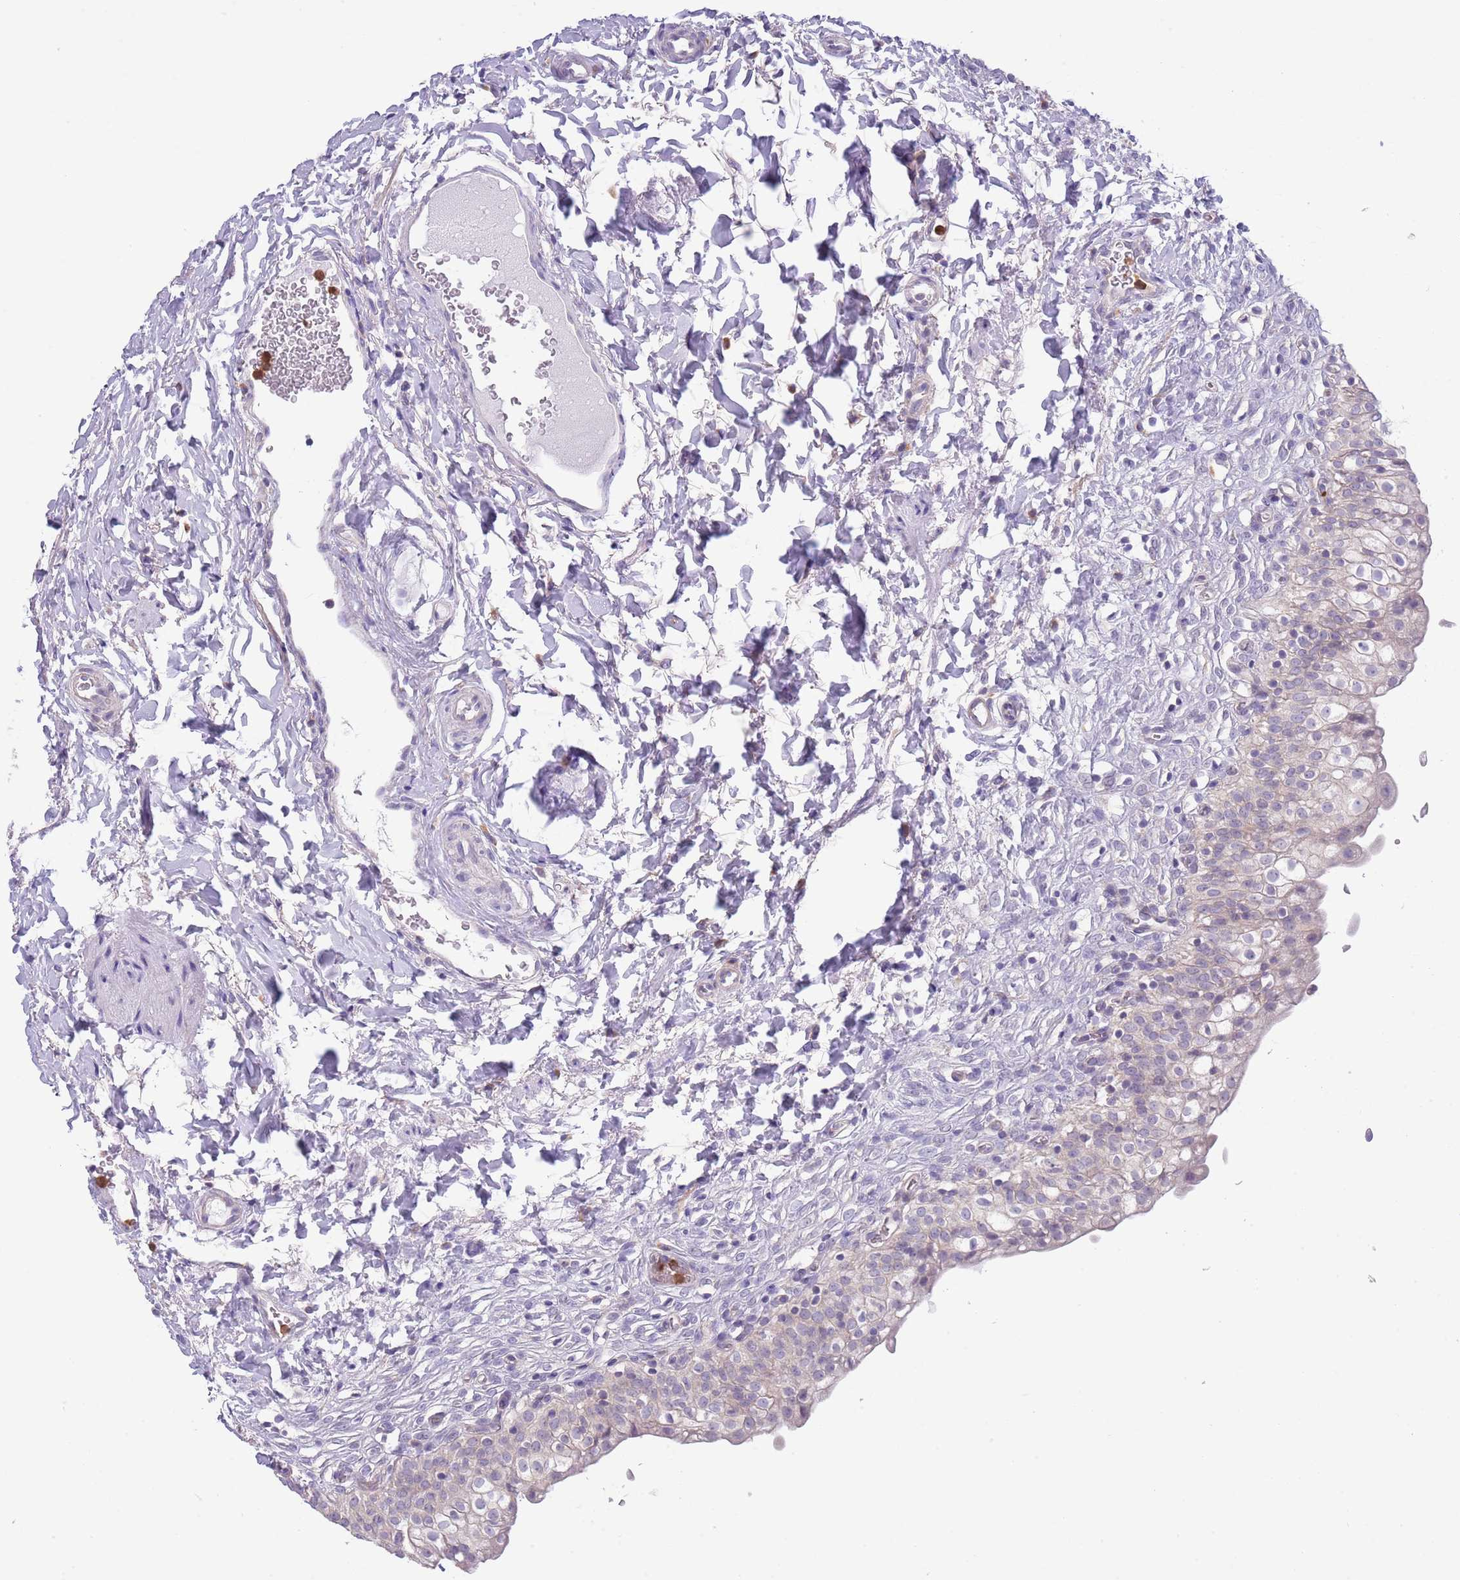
{"staining": {"intensity": "weak", "quantity": "<25%", "location": "cytoplasmic/membranous"}, "tissue": "urinary bladder", "cell_type": "Urothelial cells", "image_type": "normal", "snomed": [{"axis": "morphology", "description": "Normal tissue, NOS"}, {"axis": "topography", "description": "Urinary bladder"}], "caption": "This is a micrograph of IHC staining of benign urinary bladder, which shows no positivity in urothelial cells. (DAB (3,3'-diaminobenzidine) IHC, high magnification).", "gene": "ZFP2", "patient": {"sex": "male", "age": 55}}